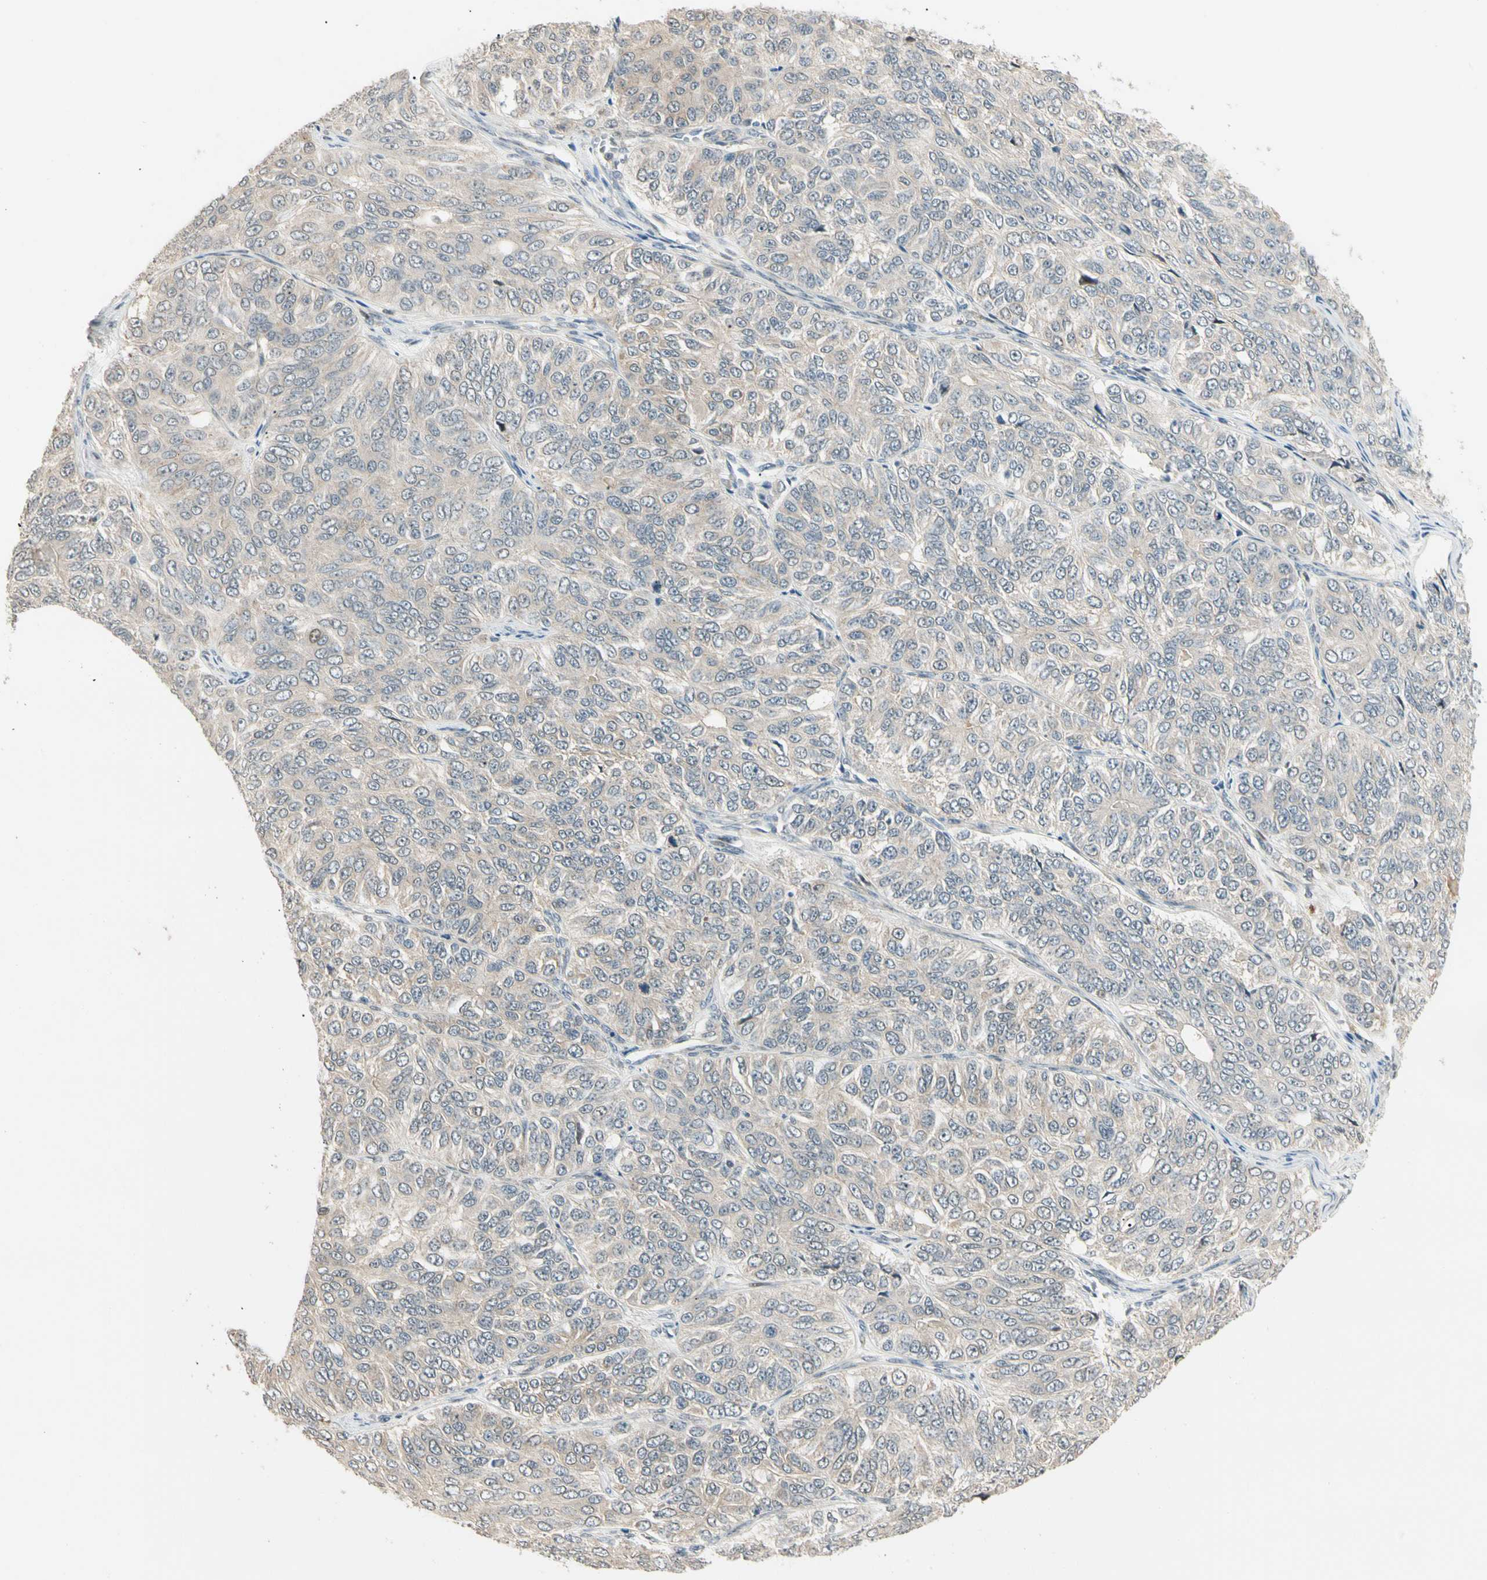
{"staining": {"intensity": "weak", "quantity": "<25%", "location": "cytoplasmic/membranous"}, "tissue": "ovarian cancer", "cell_type": "Tumor cells", "image_type": "cancer", "snomed": [{"axis": "morphology", "description": "Carcinoma, endometroid"}, {"axis": "topography", "description": "Ovary"}], "caption": "A micrograph of human ovarian cancer is negative for staining in tumor cells.", "gene": "P3H2", "patient": {"sex": "female", "age": 51}}